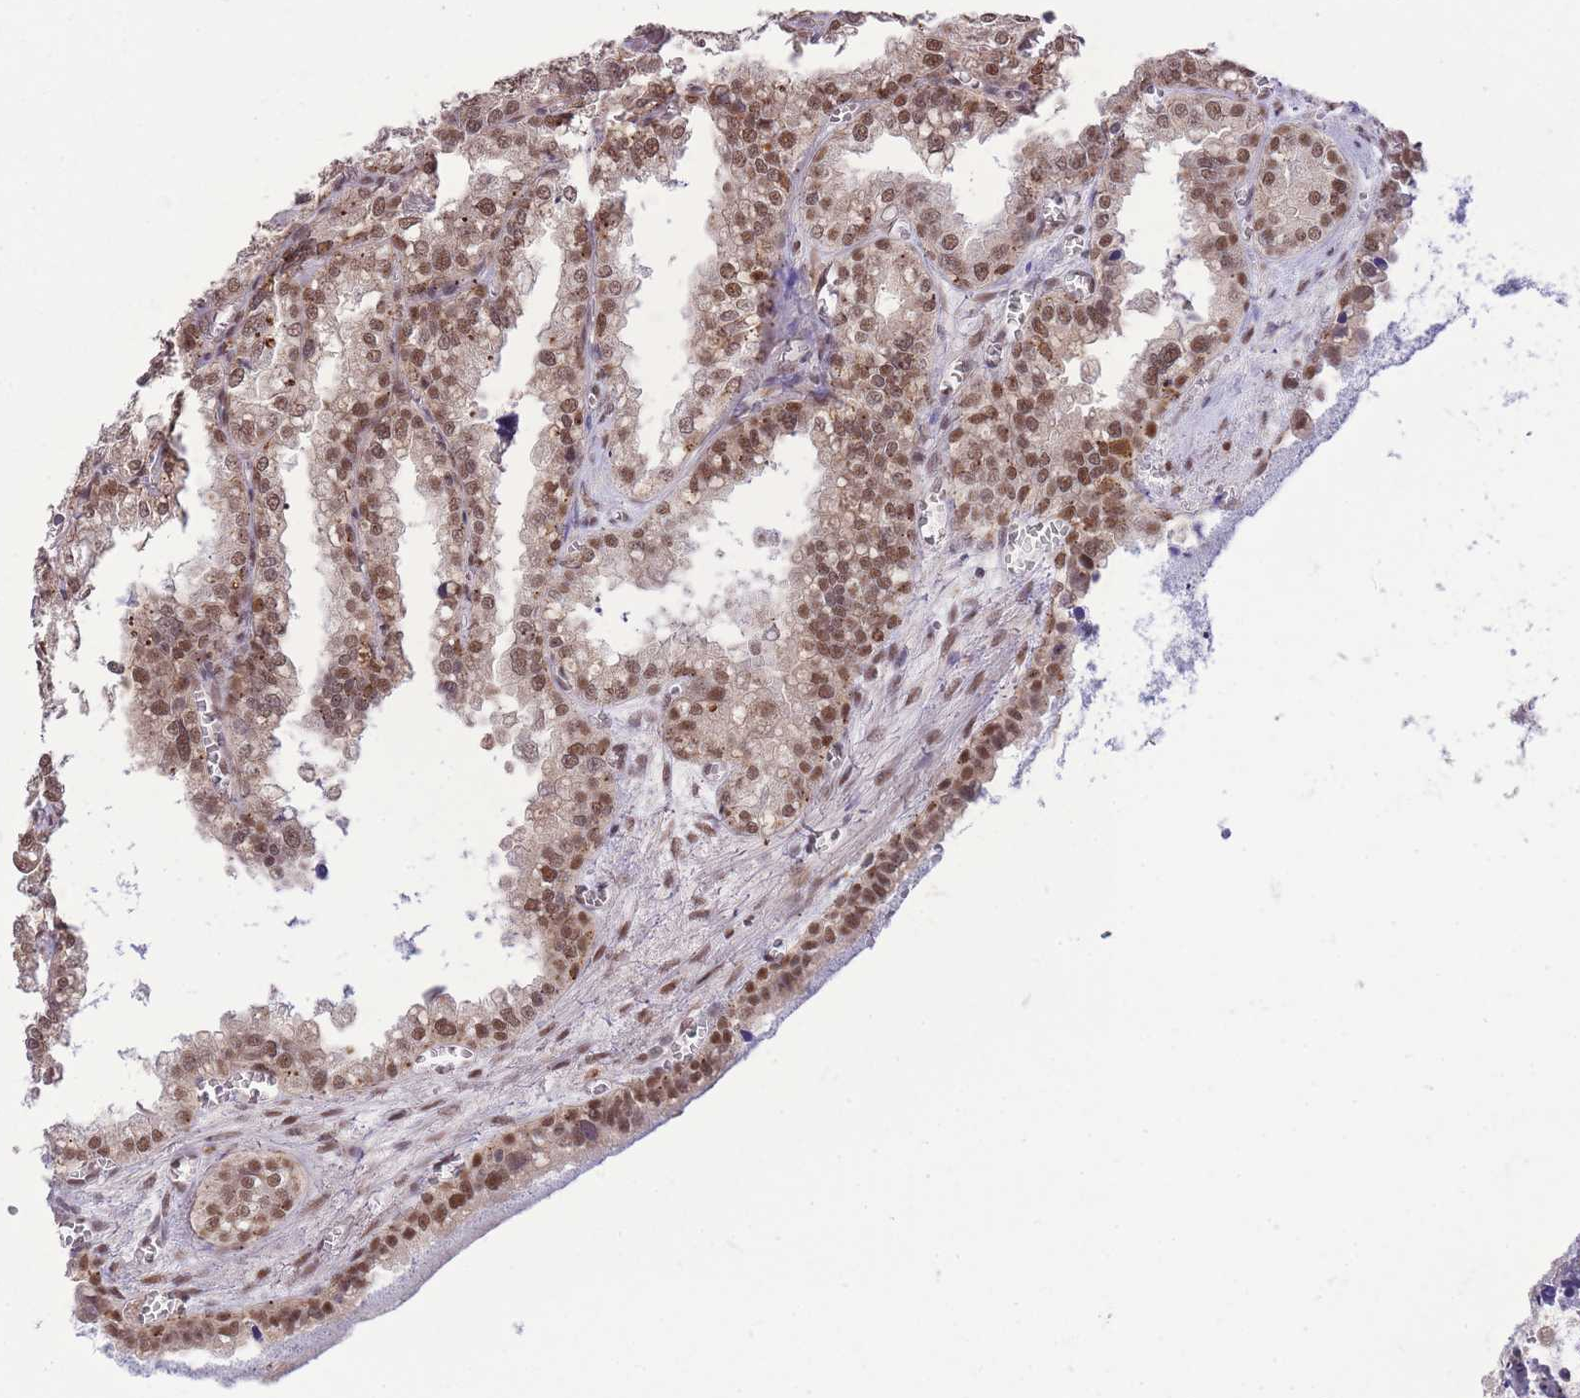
{"staining": {"intensity": "moderate", "quantity": "25%-75%", "location": "nuclear"}, "tissue": "seminal vesicle", "cell_type": "Glandular cells", "image_type": "normal", "snomed": [{"axis": "morphology", "description": "Normal tissue, NOS"}, {"axis": "topography", "description": "Prostate"}, {"axis": "topography", "description": "Seminal veicle"}], "caption": "Human seminal vesicle stained with a brown dye shows moderate nuclear positive expression in about 25%-75% of glandular cells.", "gene": "UBXN7", "patient": {"sex": "male", "age": 51}}